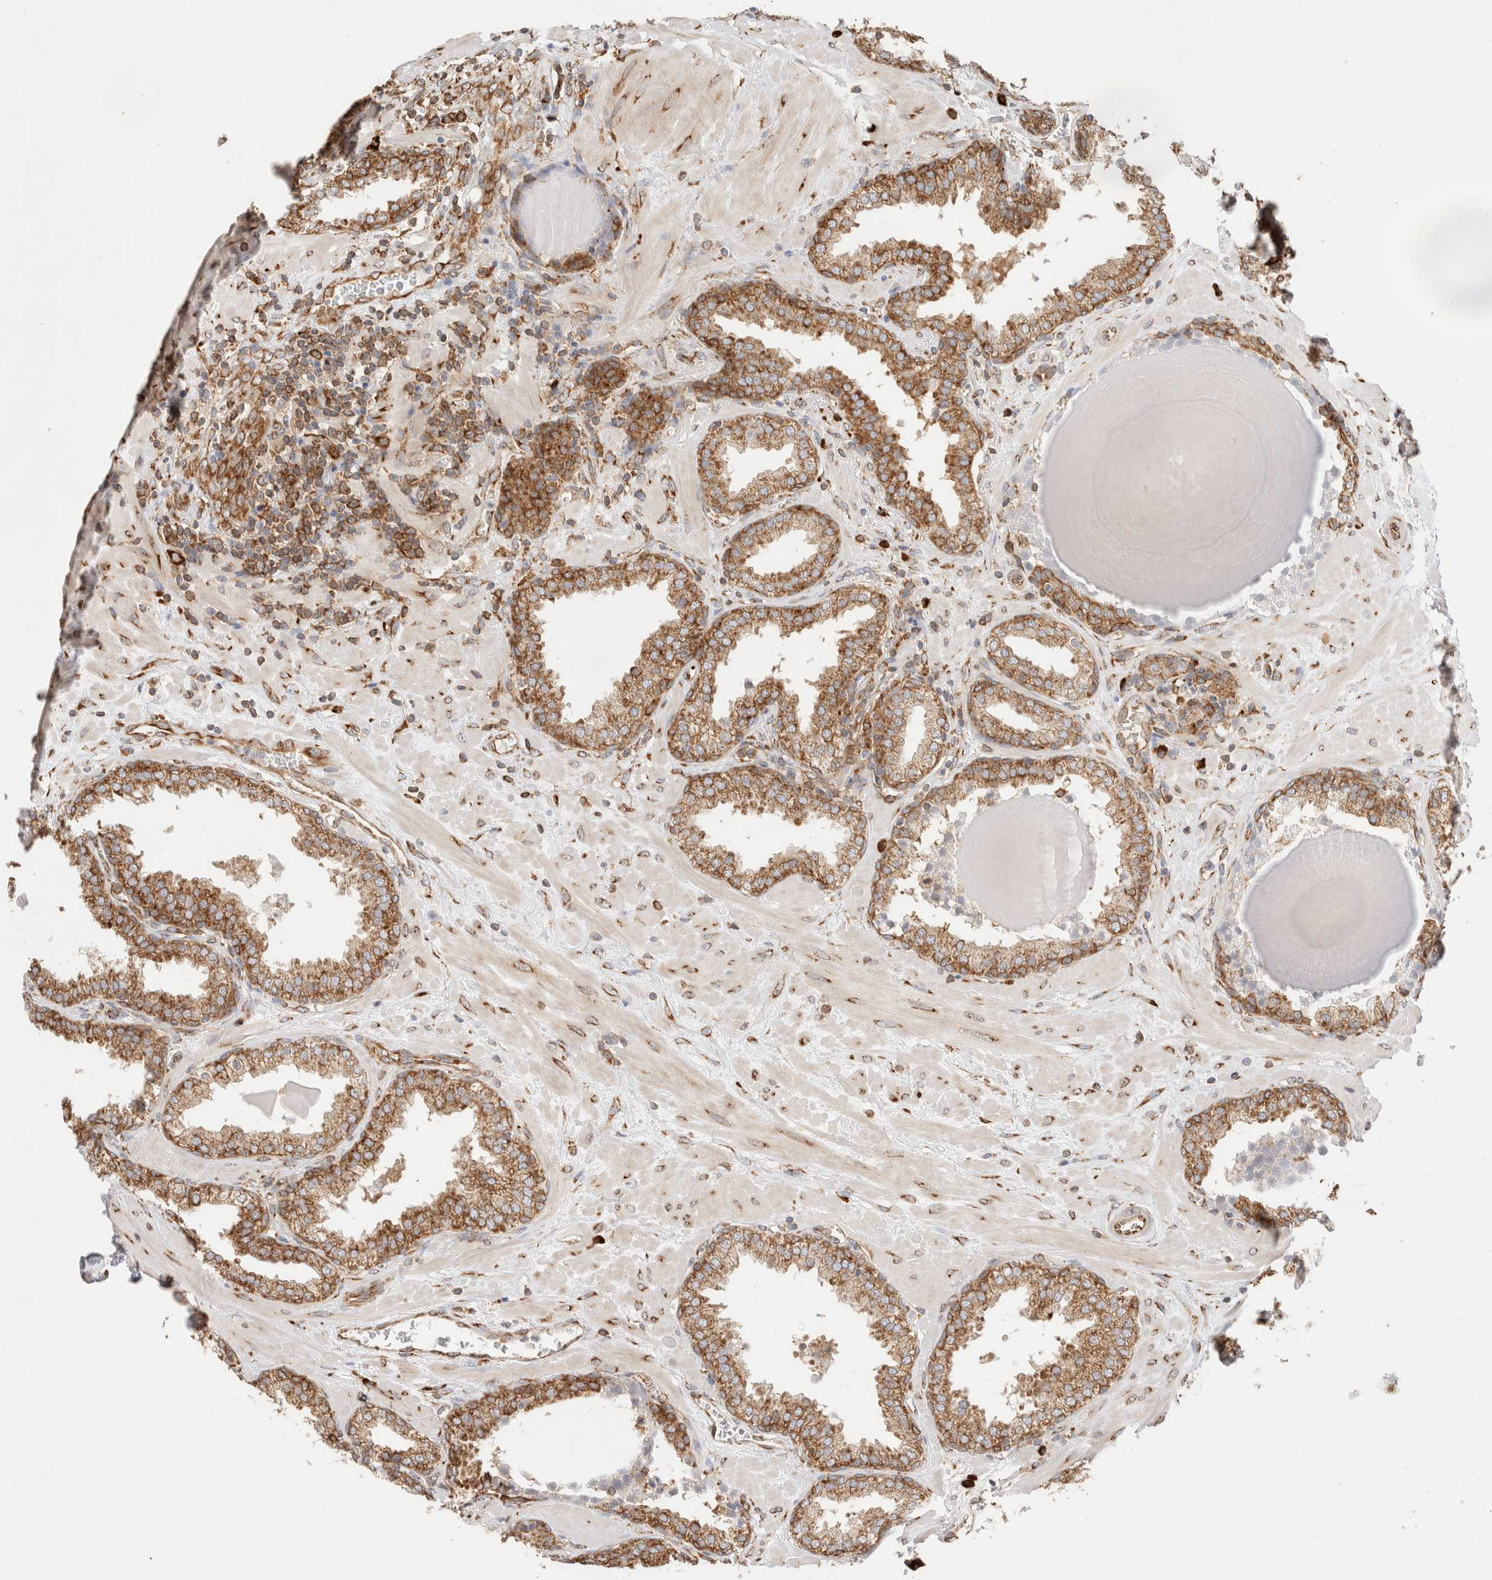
{"staining": {"intensity": "strong", "quantity": ">75%", "location": "cytoplasmic/membranous"}, "tissue": "prostate", "cell_type": "Glandular cells", "image_type": "normal", "snomed": [{"axis": "morphology", "description": "Normal tissue, NOS"}, {"axis": "topography", "description": "Prostate"}], "caption": "Benign prostate shows strong cytoplasmic/membranous expression in about >75% of glandular cells.", "gene": "ZC2HC1A", "patient": {"sex": "male", "age": 51}}